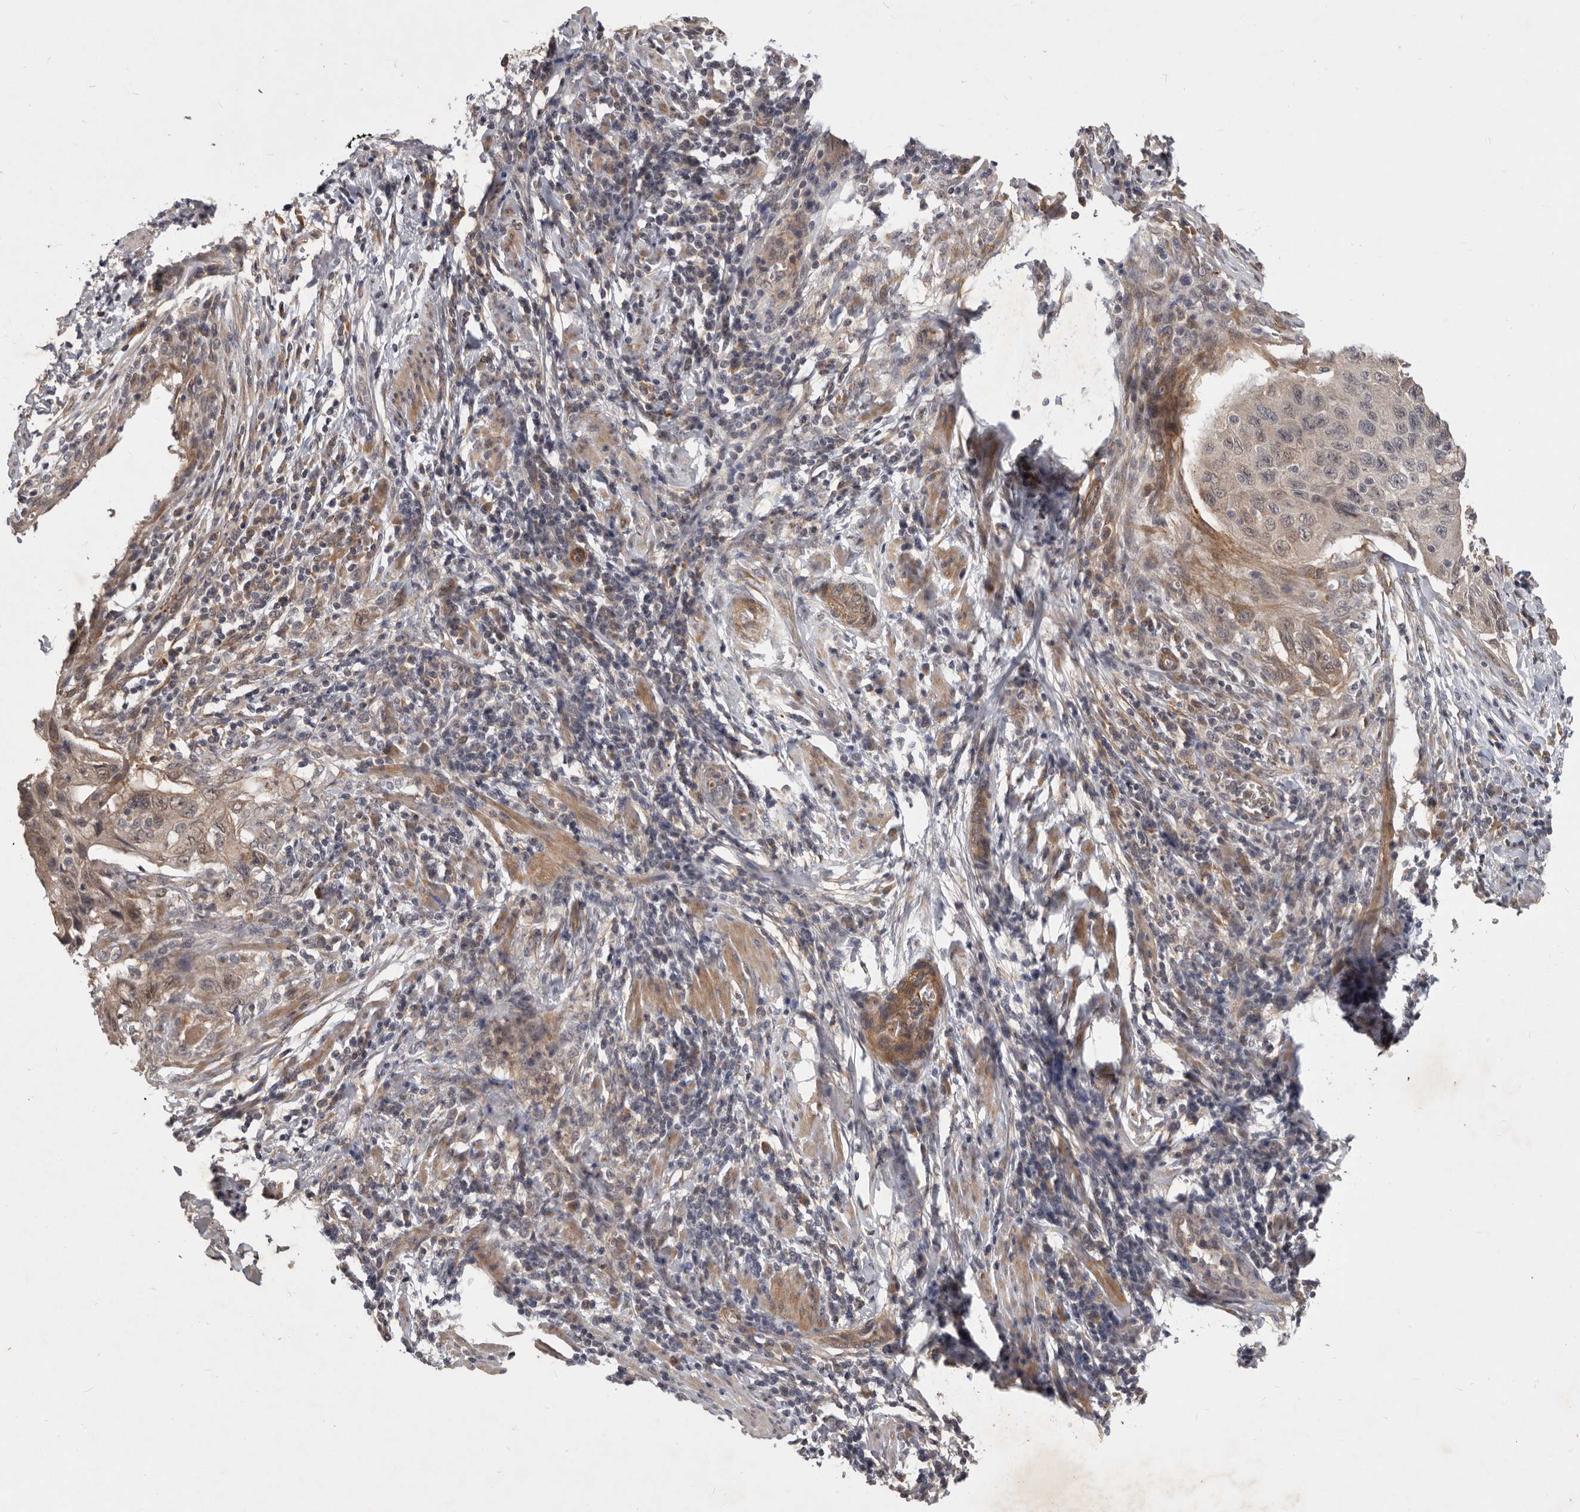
{"staining": {"intensity": "weak", "quantity": "<25%", "location": "cytoplasmic/membranous,nuclear"}, "tissue": "cervical cancer", "cell_type": "Tumor cells", "image_type": "cancer", "snomed": [{"axis": "morphology", "description": "Squamous cell carcinoma, NOS"}, {"axis": "topography", "description": "Cervix"}], "caption": "Immunohistochemical staining of human cervical cancer demonstrates no significant positivity in tumor cells.", "gene": "DNAJC28", "patient": {"sex": "female", "age": 53}}